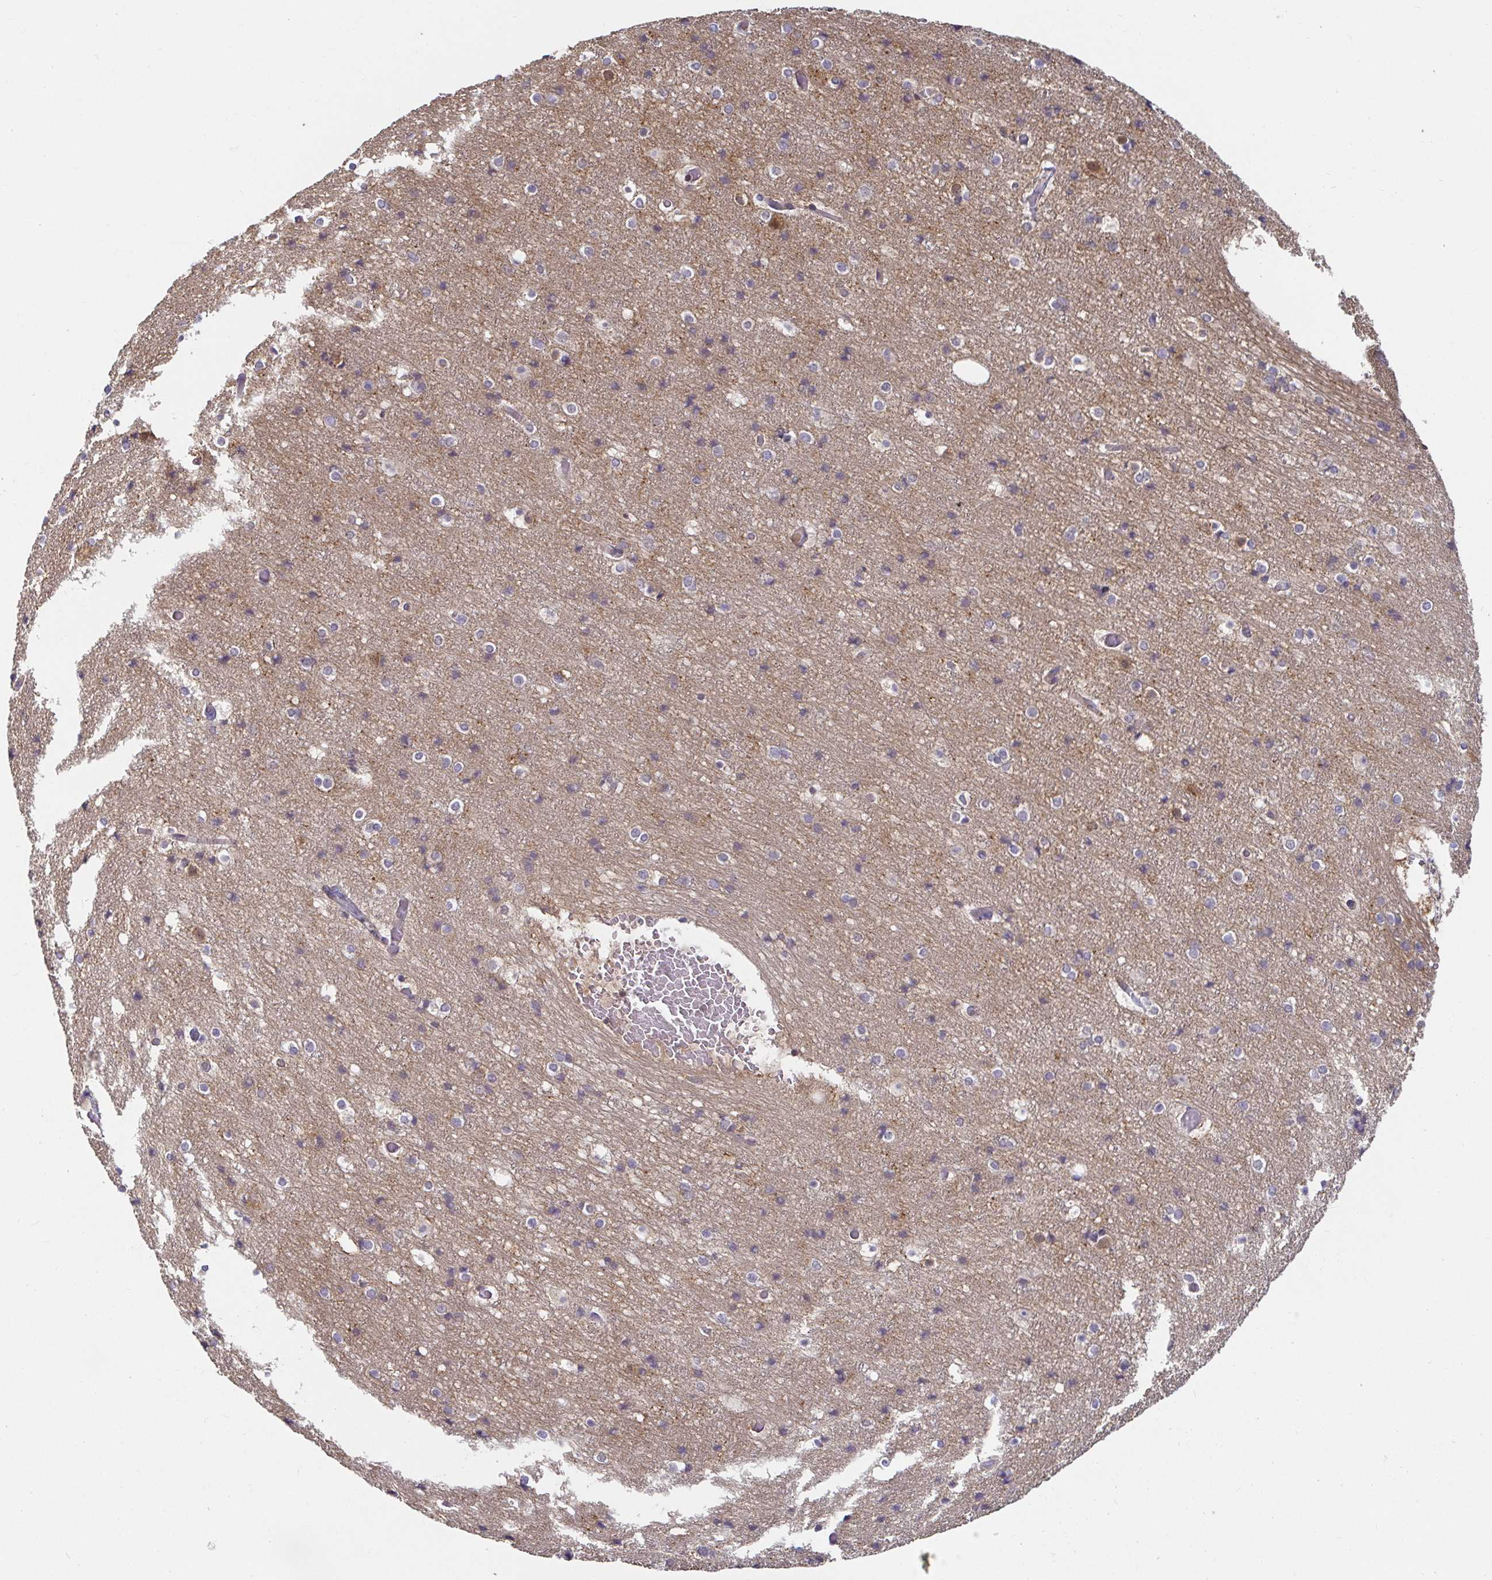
{"staining": {"intensity": "negative", "quantity": "none", "location": "none"}, "tissue": "cerebral cortex", "cell_type": "Endothelial cells", "image_type": "normal", "snomed": [{"axis": "morphology", "description": "Normal tissue, NOS"}, {"axis": "topography", "description": "Cerebral cortex"}], "caption": "A high-resolution image shows IHC staining of normal cerebral cortex, which shows no significant expression in endothelial cells.", "gene": "CDH18", "patient": {"sex": "female", "age": 52}}